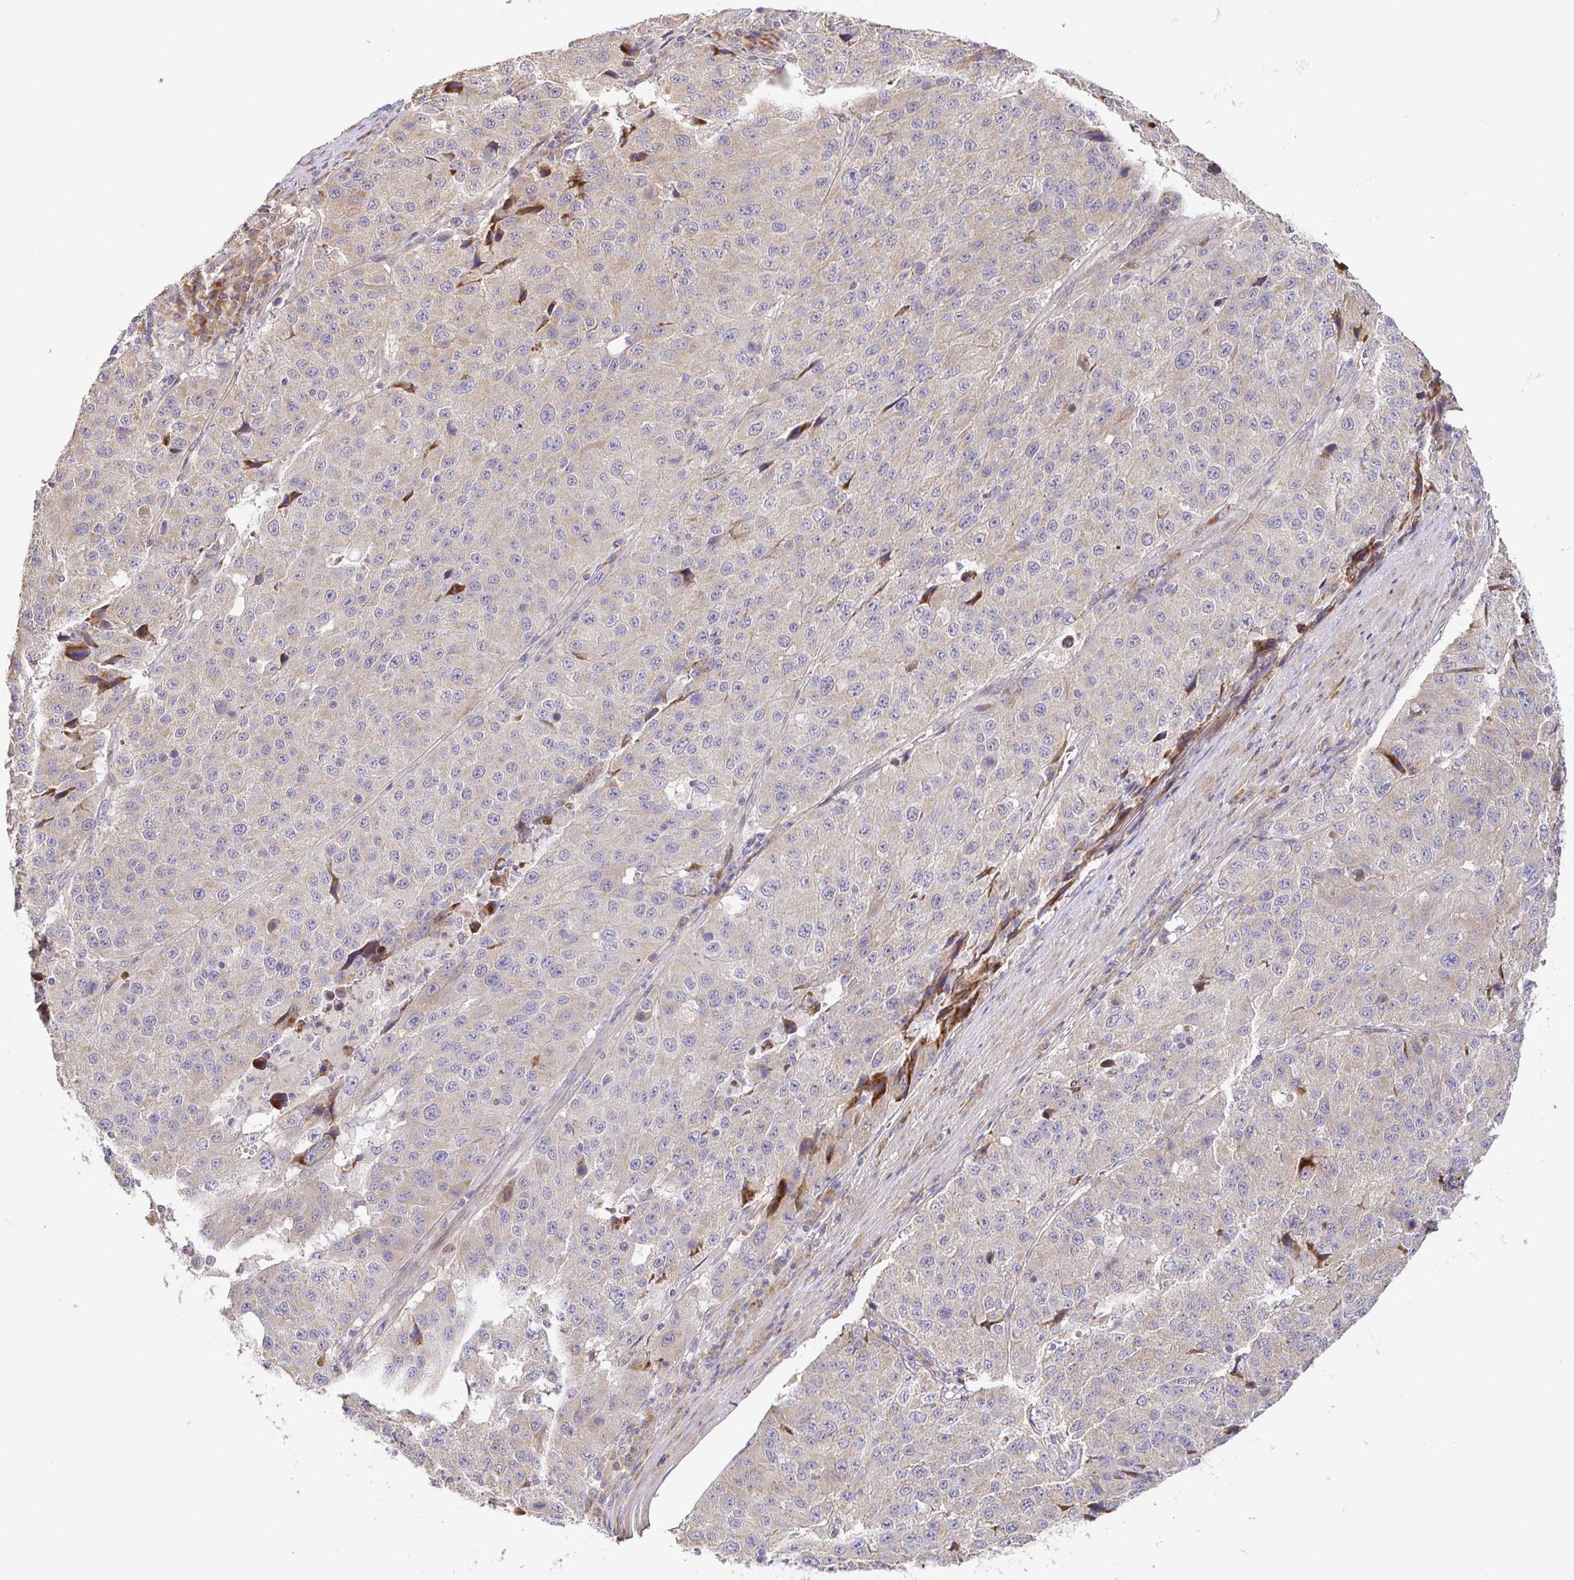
{"staining": {"intensity": "weak", "quantity": "<25%", "location": "cytoplasmic/membranous"}, "tissue": "stomach cancer", "cell_type": "Tumor cells", "image_type": "cancer", "snomed": [{"axis": "morphology", "description": "Adenocarcinoma, NOS"}, {"axis": "topography", "description": "Stomach"}], "caption": "Immunohistochemistry (IHC) image of neoplastic tissue: human adenocarcinoma (stomach) stained with DAB shows no significant protein staining in tumor cells.", "gene": "ZDHHC11", "patient": {"sex": "male", "age": 71}}